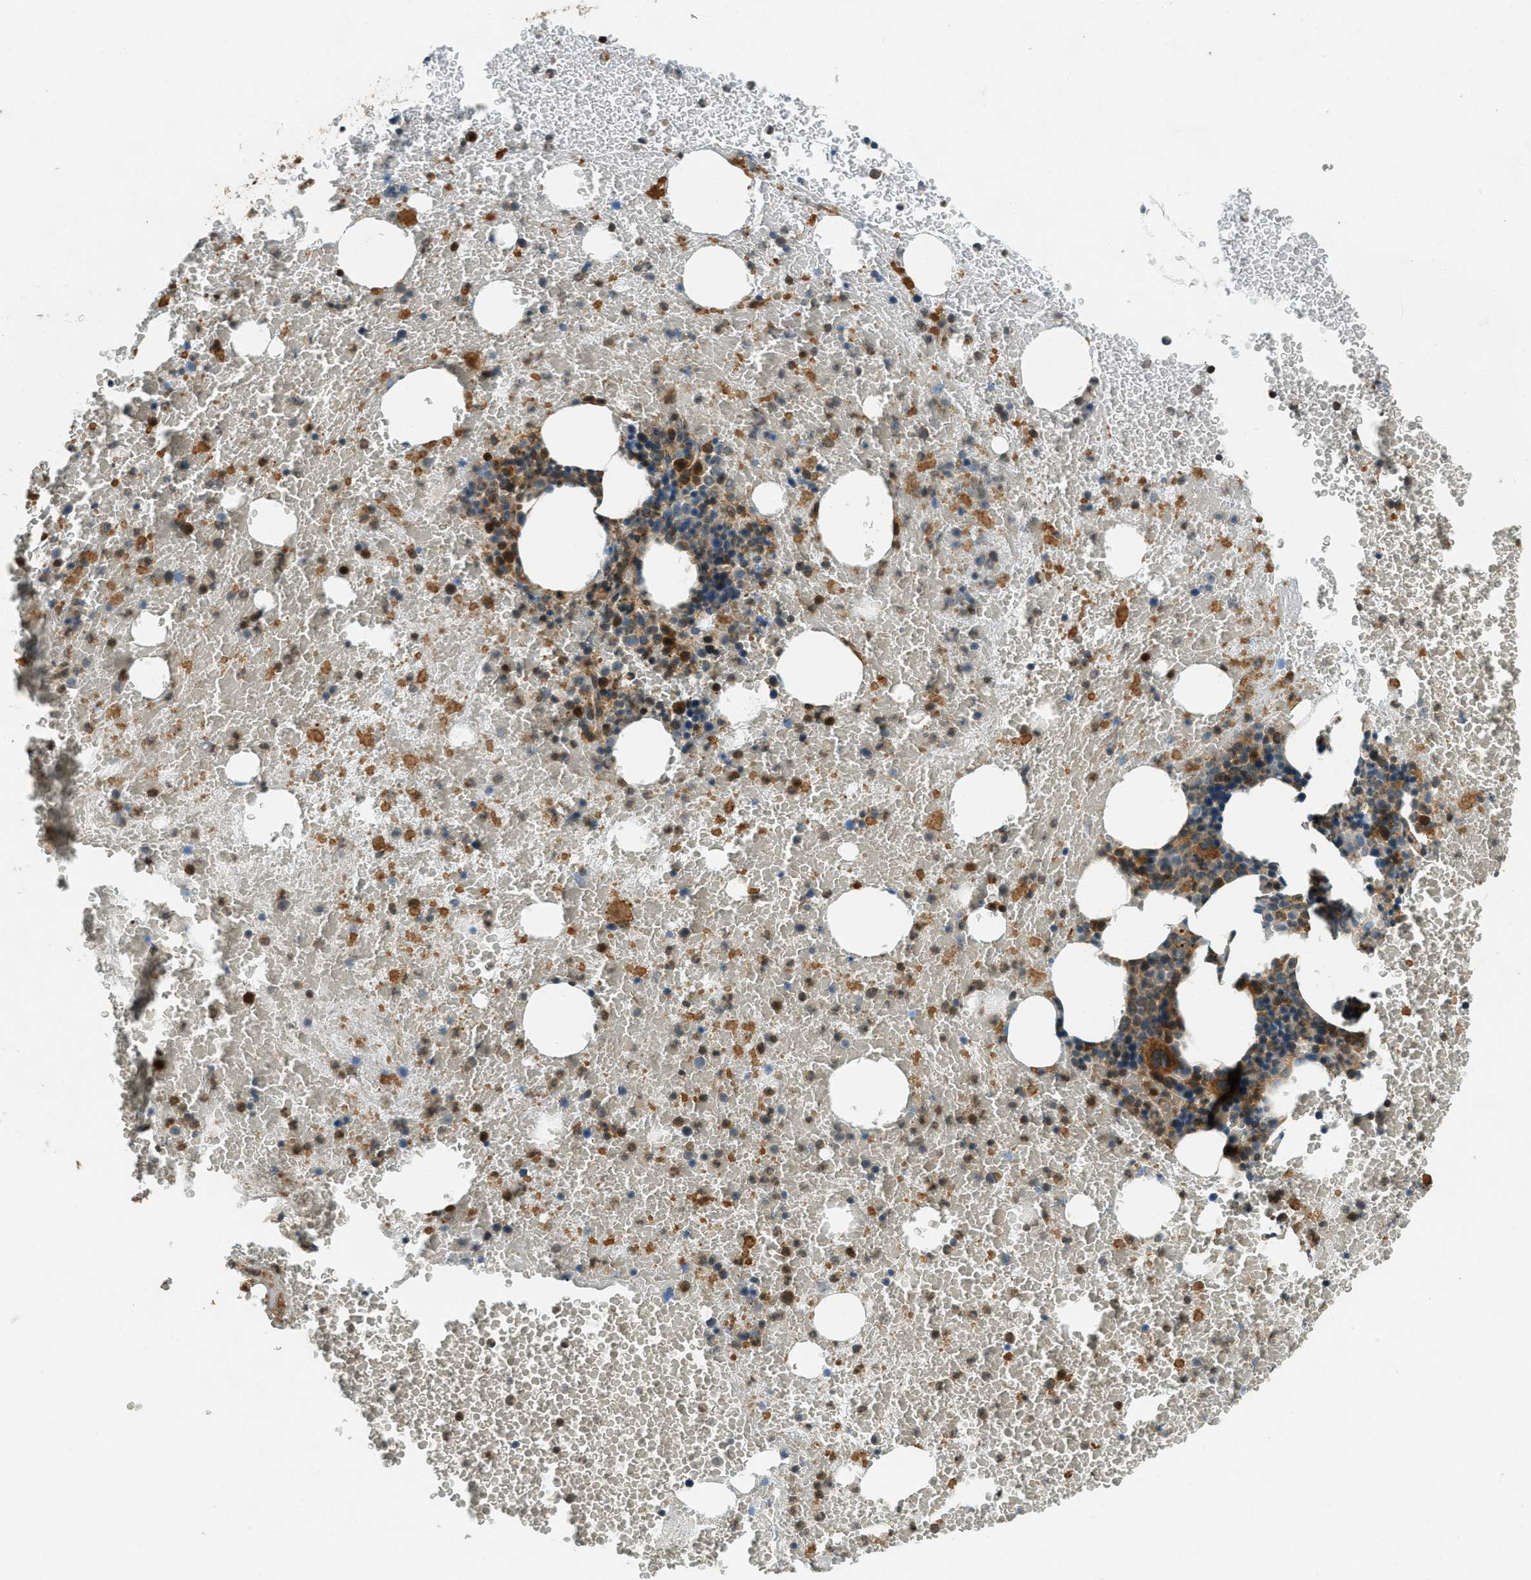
{"staining": {"intensity": "moderate", "quantity": "25%-75%", "location": "cytoplasmic/membranous"}, "tissue": "bone marrow", "cell_type": "Hematopoietic cells", "image_type": "normal", "snomed": [{"axis": "morphology", "description": "Normal tissue, NOS"}, {"axis": "morphology", "description": "Inflammation, NOS"}, {"axis": "topography", "description": "Bone marrow"}], "caption": "Bone marrow stained with DAB immunohistochemistry shows medium levels of moderate cytoplasmic/membranous expression in about 25%-75% of hematopoietic cells. Immunohistochemistry stains the protein in brown and the nuclei are stained blue.", "gene": "PTPN23", "patient": {"sex": "male", "age": 47}}